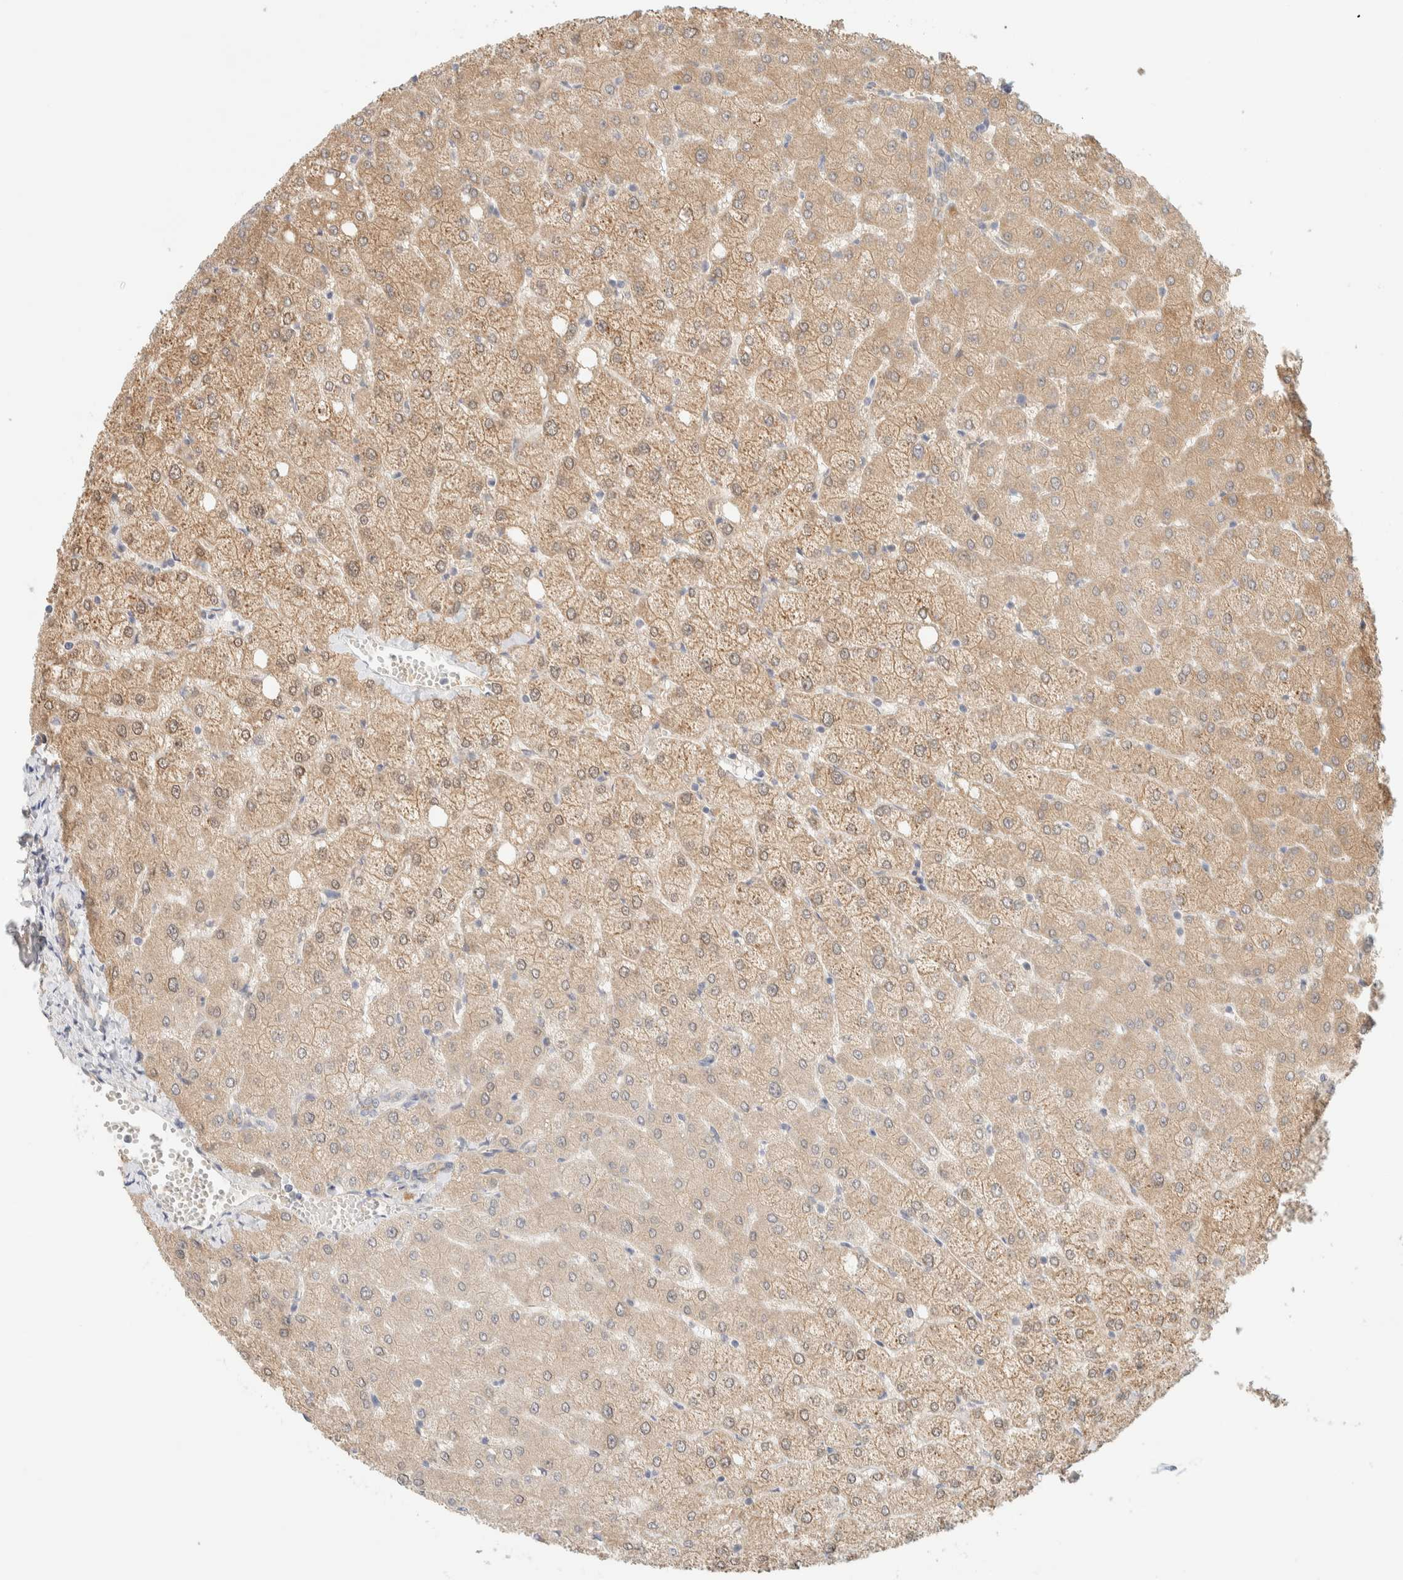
{"staining": {"intensity": "weak", "quantity": ">75%", "location": "cytoplasmic/membranous"}, "tissue": "liver", "cell_type": "Cholangiocytes", "image_type": "normal", "snomed": [{"axis": "morphology", "description": "Normal tissue, NOS"}, {"axis": "topography", "description": "Liver"}], "caption": "Immunohistochemistry photomicrograph of normal liver: human liver stained using IHC shows low levels of weak protein expression localized specifically in the cytoplasmic/membranous of cholangiocytes, appearing as a cytoplasmic/membranous brown color.", "gene": "FAT1", "patient": {"sex": "female", "age": 54}}